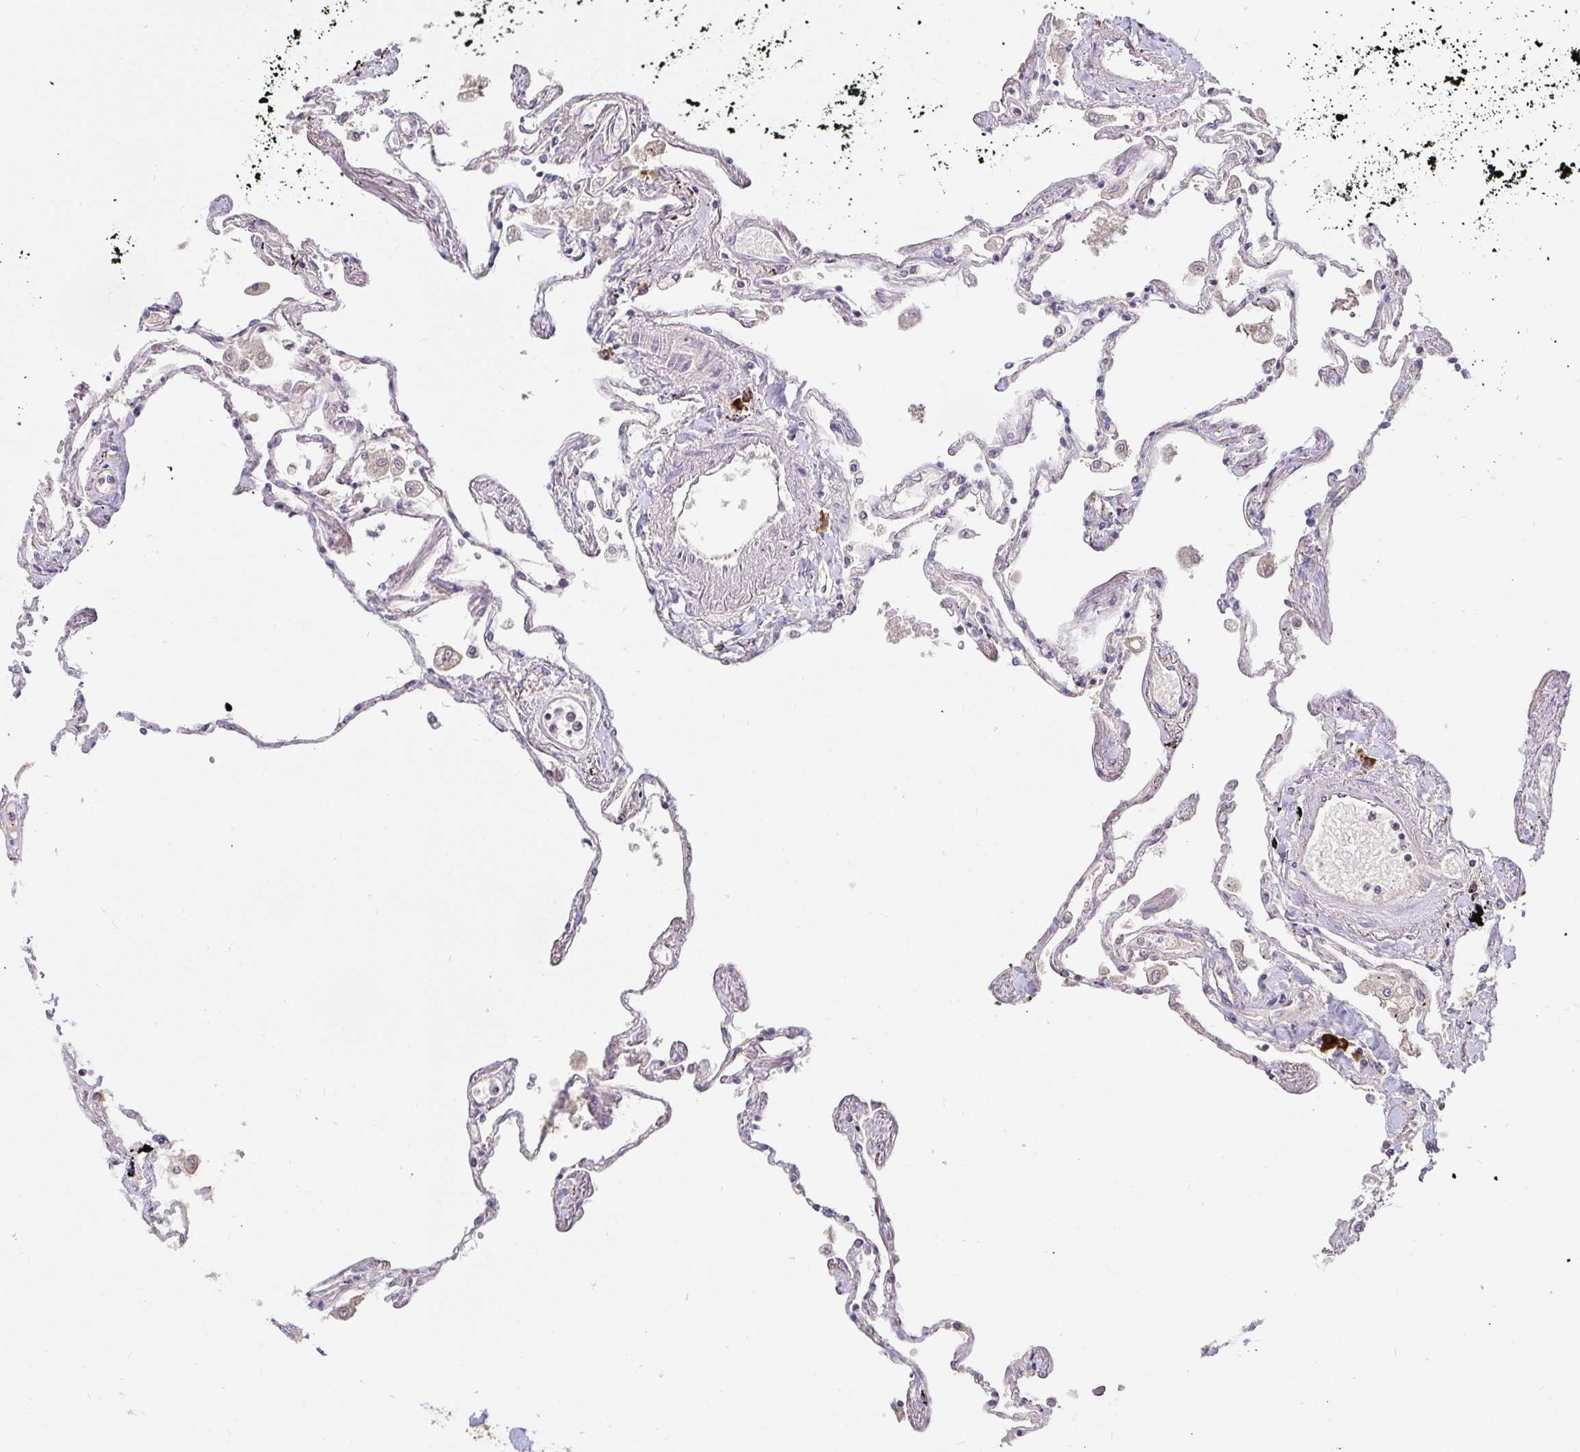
{"staining": {"intensity": "moderate", "quantity": "25%-75%", "location": "cytoplasmic/membranous,nuclear"}, "tissue": "lung", "cell_type": "Alveolar cells", "image_type": "normal", "snomed": [{"axis": "morphology", "description": "Normal tissue, NOS"}, {"axis": "morphology", "description": "Adenocarcinoma, NOS"}, {"axis": "topography", "description": "Cartilage tissue"}, {"axis": "topography", "description": "Lung"}], "caption": "Lung stained for a protein demonstrates moderate cytoplasmic/membranous,nuclear positivity in alveolar cells. (IHC, brightfield microscopy, high magnification).", "gene": "LMO4", "patient": {"sex": "female", "age": 67}}